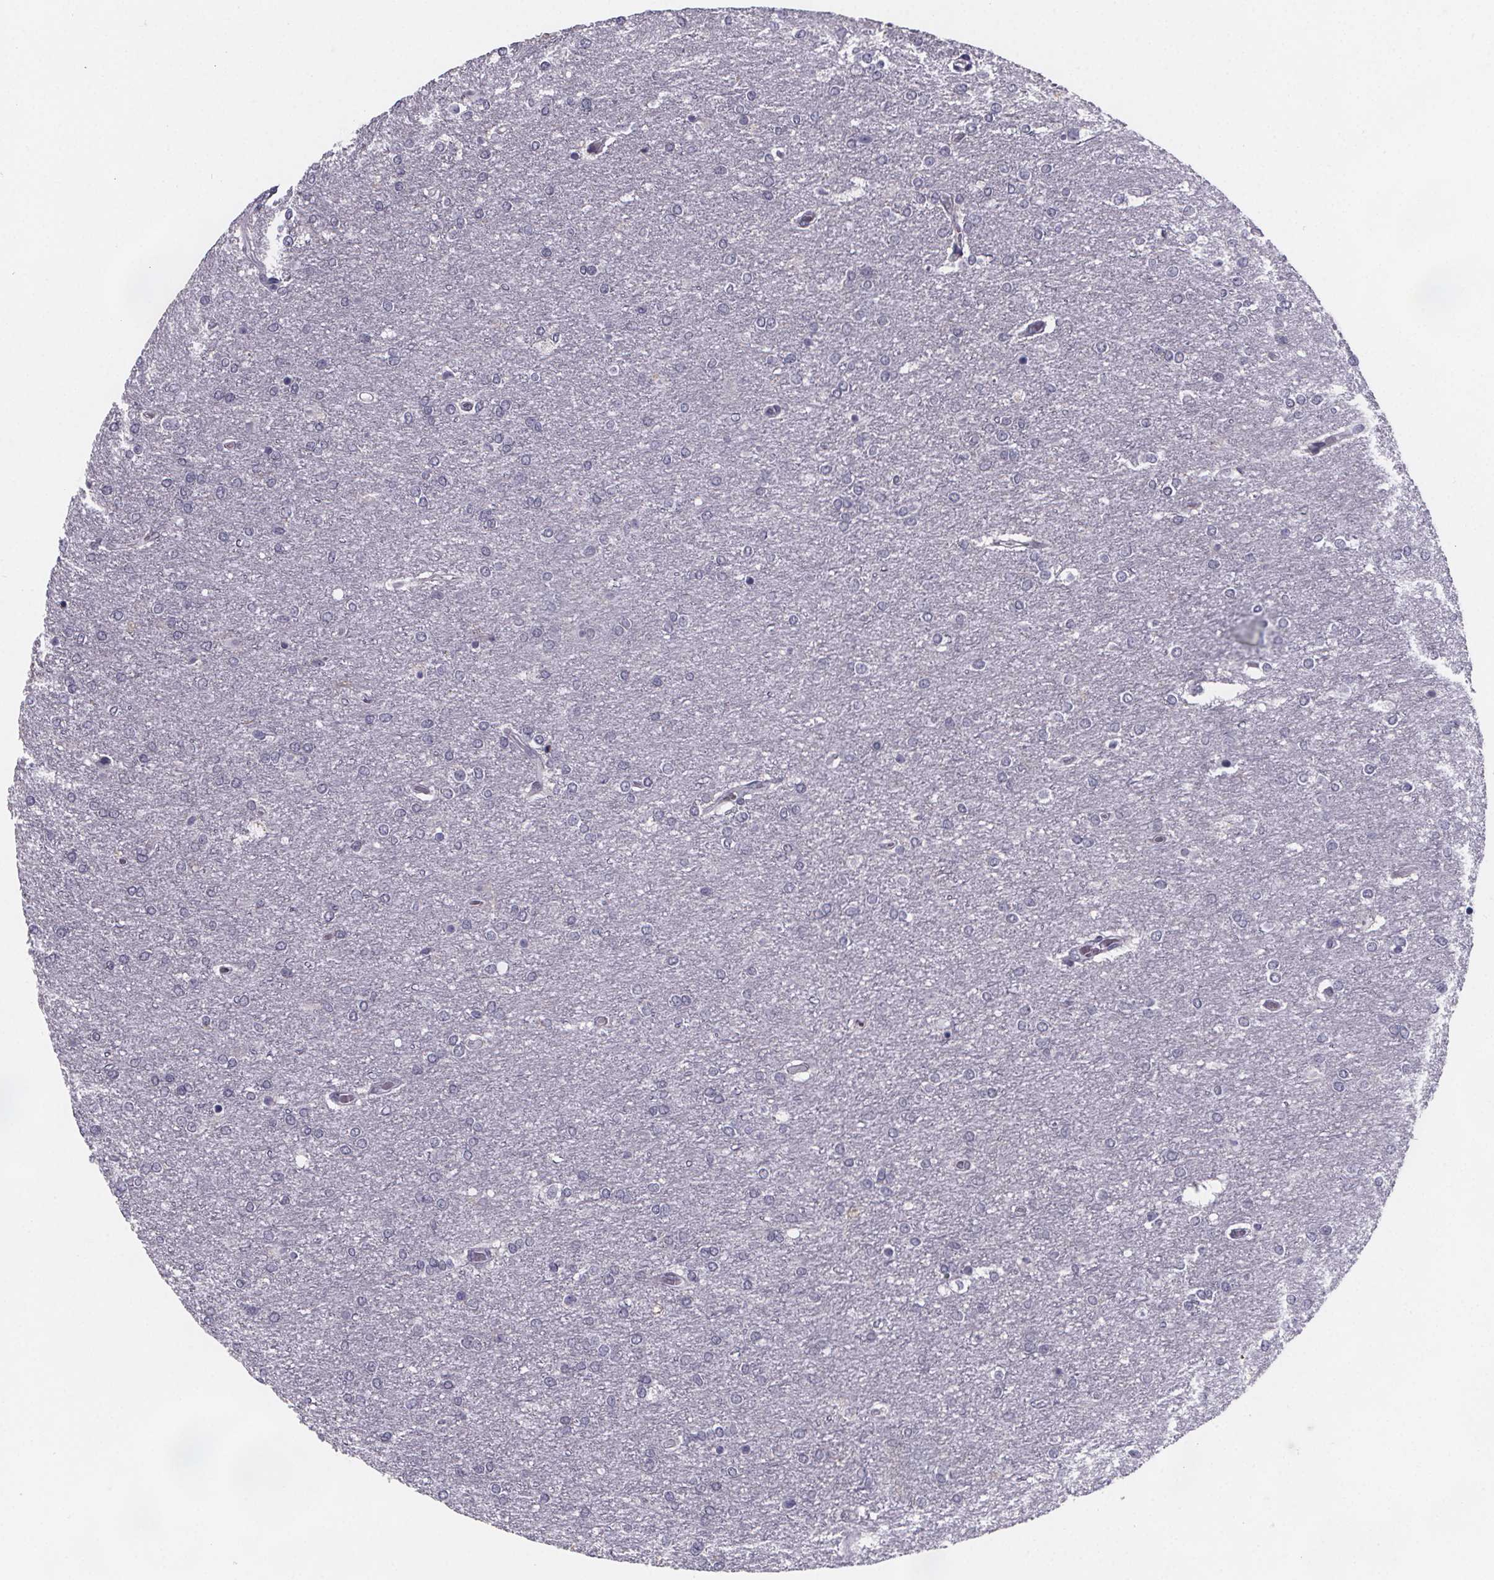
{"staining": {"intensity": "negative", "quantity": "none", "location": "none"}, "tissue": "glioma", "cell_type": "Tumor cells", "image_type": "cancer", "snomed": [{"axis": "morphology", "description": "Glioma, malignant, High grade"}, {"axis": "topography", "description": "Brain"}], "caption": "Immunohistochemical staining of malignant glioma (high-grade) displays no significant expression in tumor cells.", "gene": "PAH", "patient": {"sex": "female", "age": 61}}